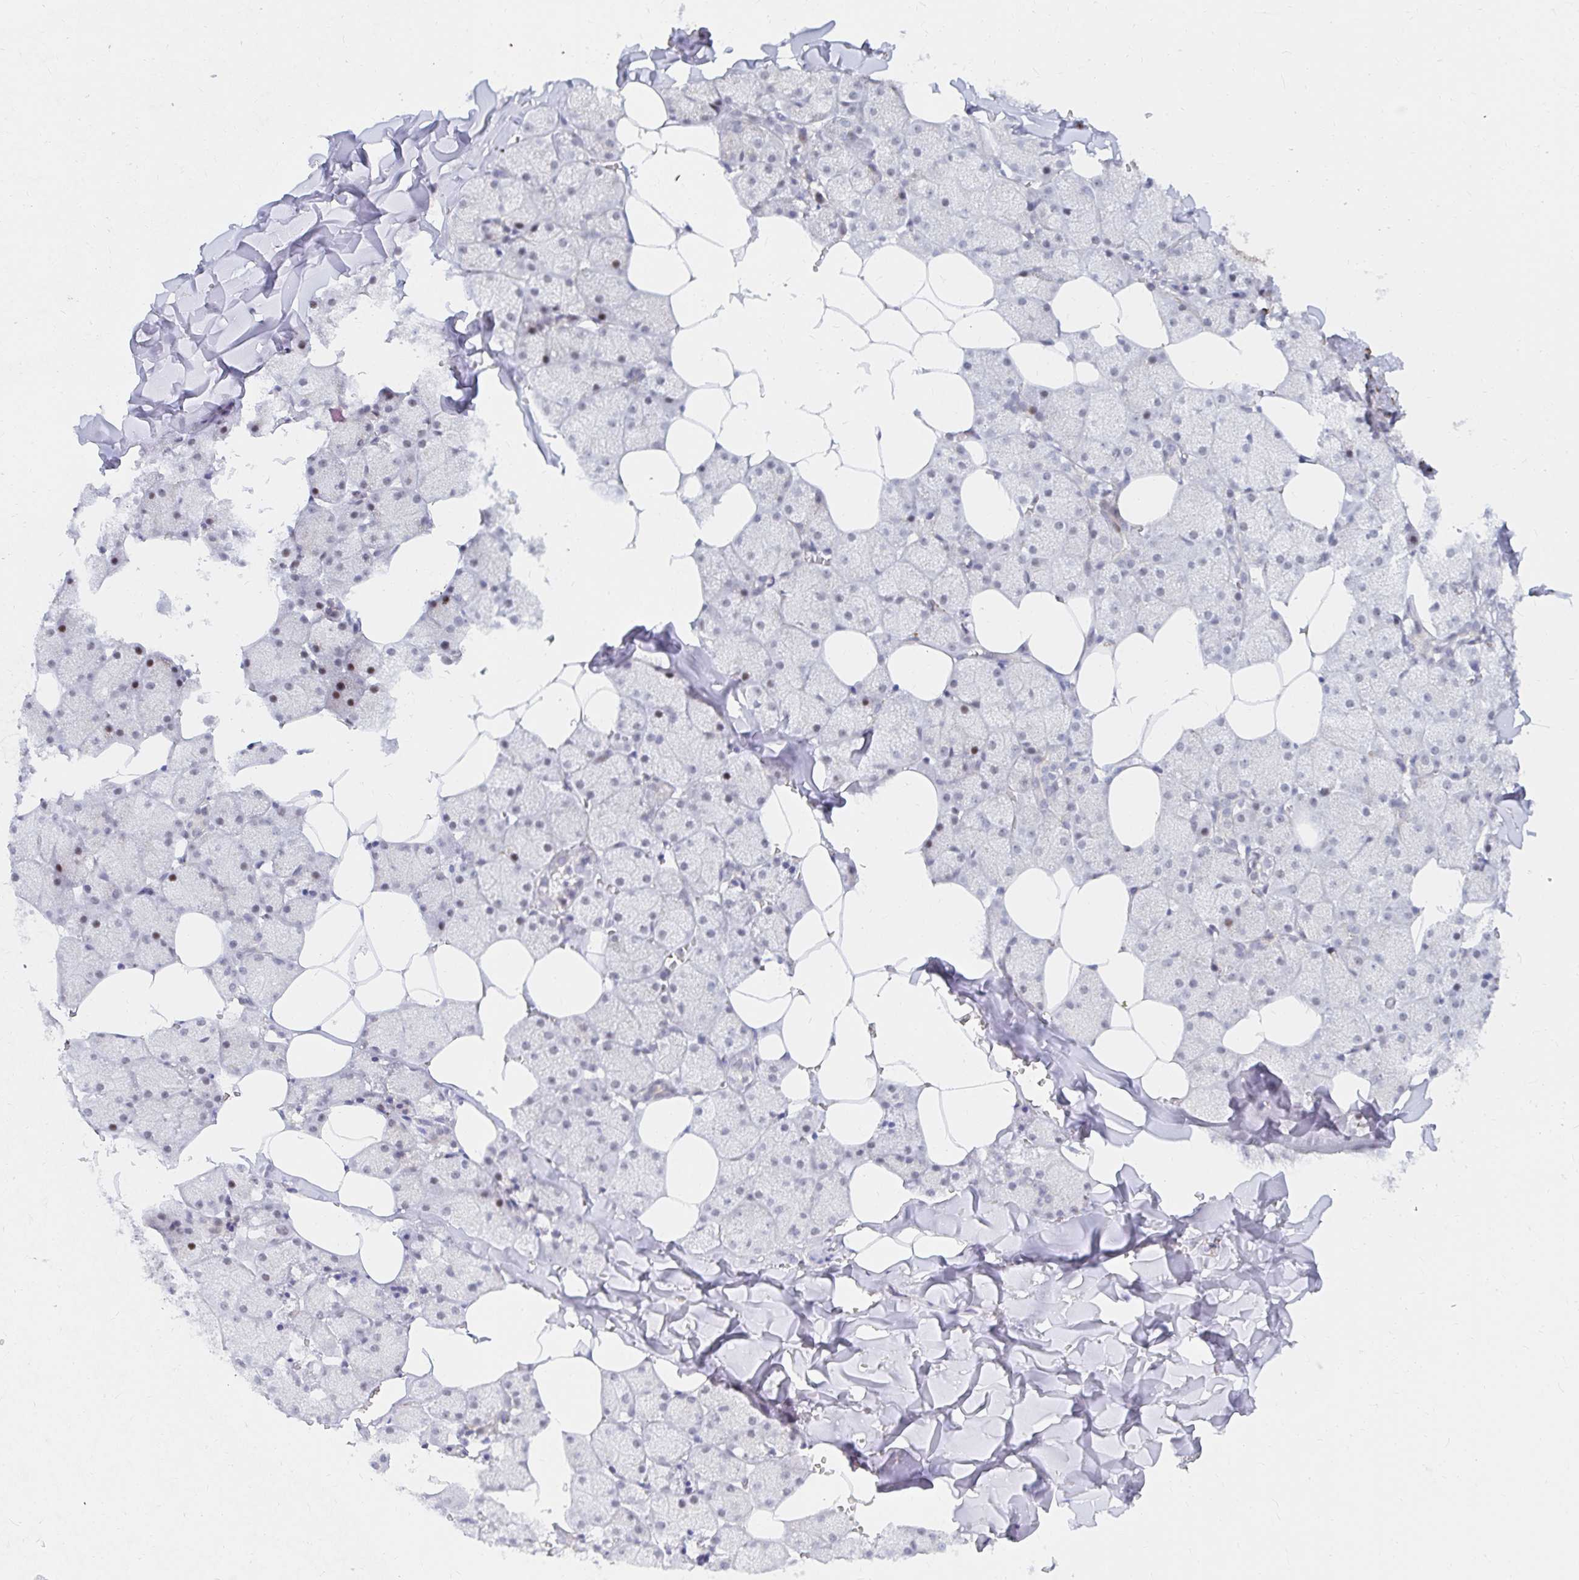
{"staining": {"intensity": "moderate", "quantity": "<25%", "location": "nuclear"}, "tissue": "salivary gland", "cell_type": "Glandular cells", "image_type": "normal", "snomed": [{"axis": "morphology", "description": "Normal tissue, NOS"}, {"axis": "topography", "description": "Salivary gland"}, {"axis": "topography", "description": "Peripheral nerve tissue"}], "caption": "Moderate nuclear staining for a protein is appreciated in about <25% of glandular cells of unremarkable salivary gland using immunohistochemistry (IHC).", "gene": "COL28A1", "patient": {"sex": "male", "age": 38}}